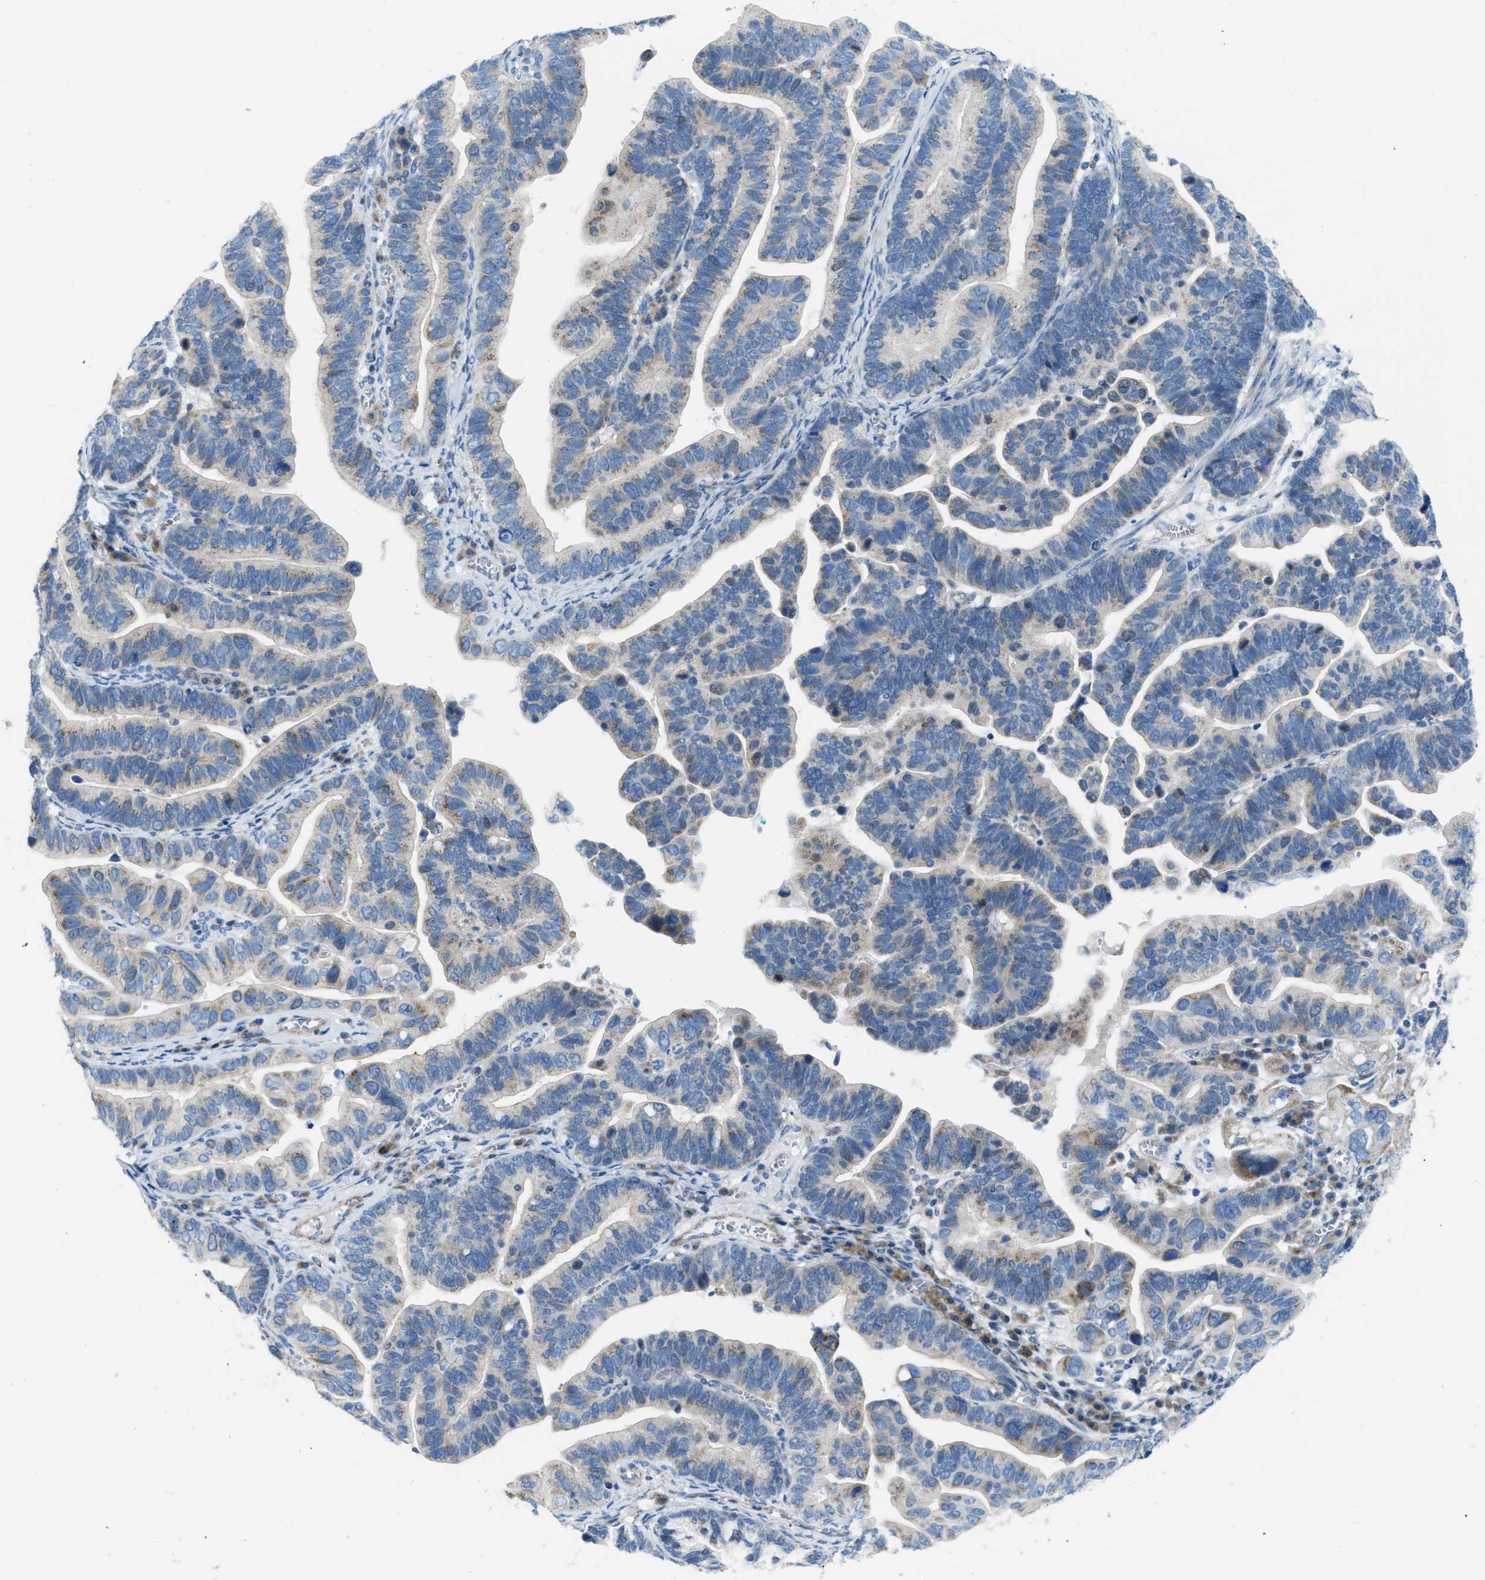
{"staining": {"intensity": "weak", "quantity": "25%-75%", "location": "cytoplasmic/membranous"}, "tissue": "ovarian cancer", "cell_type": "Tumor cells", "image_type": "cancer", "snomed": [{"axis": "morphology", "description": "Cystadenocarcinoma, serous, NOS"}, {"axis": "topography", "description": "Ovary"}], "caption": "Immunohistochemical staining of ovarian serous cystadenocarcinoma demonstrates low levels of weak cytoplasmic/membranous protein expression in about 25%-75% of tumor cells.", "gene": "JADE1", "patient": {"sex": "female", "age": 56}}